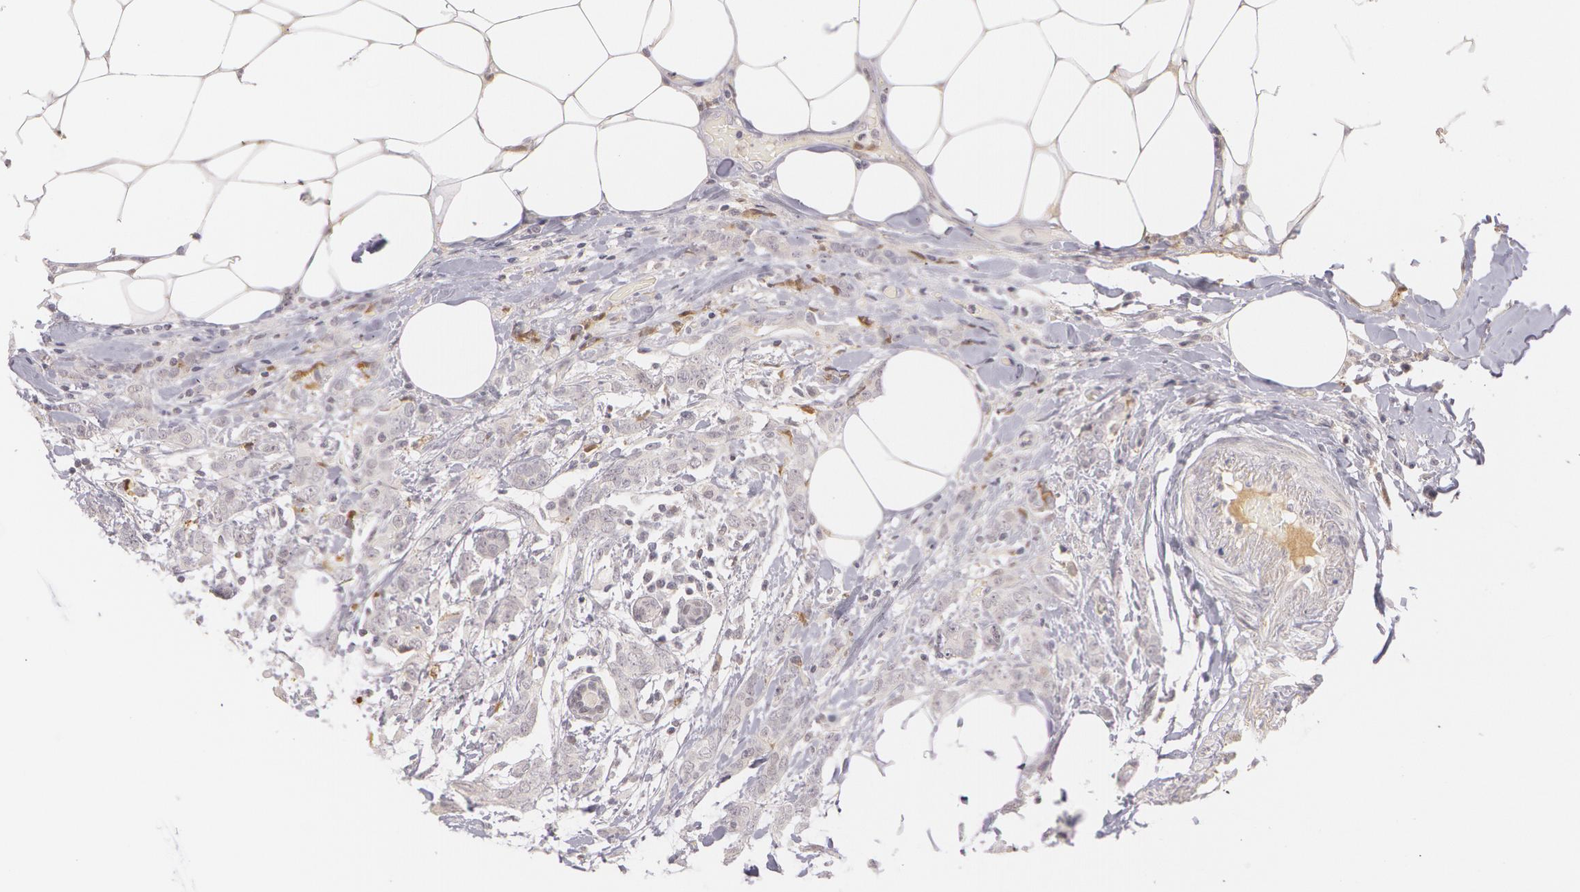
{"staining": {"intensity": "negative", "quantity": "none", "location": "none"}, "tissue": "breast cancer", "cell_type": "Tumor cells", "image_type": "cancer", "snomed": [{"axis": "morphology", "description": "Duct carcinoma"}, {"axis": "topography", "description": "Breast"}], "caption": "This is a histopathology image of immunohistochemistry staining of breast cancer, which shows no staining in tumor cells. The staining was performed using DAB (3,3'-diaminobenzidine) to visualize the protein expression in brown, while the nuclei were stained in blue with hematoxylin (Magnification: 20x).", "gene": "LBP", "patient": {"sex": "female", "age": 53}}